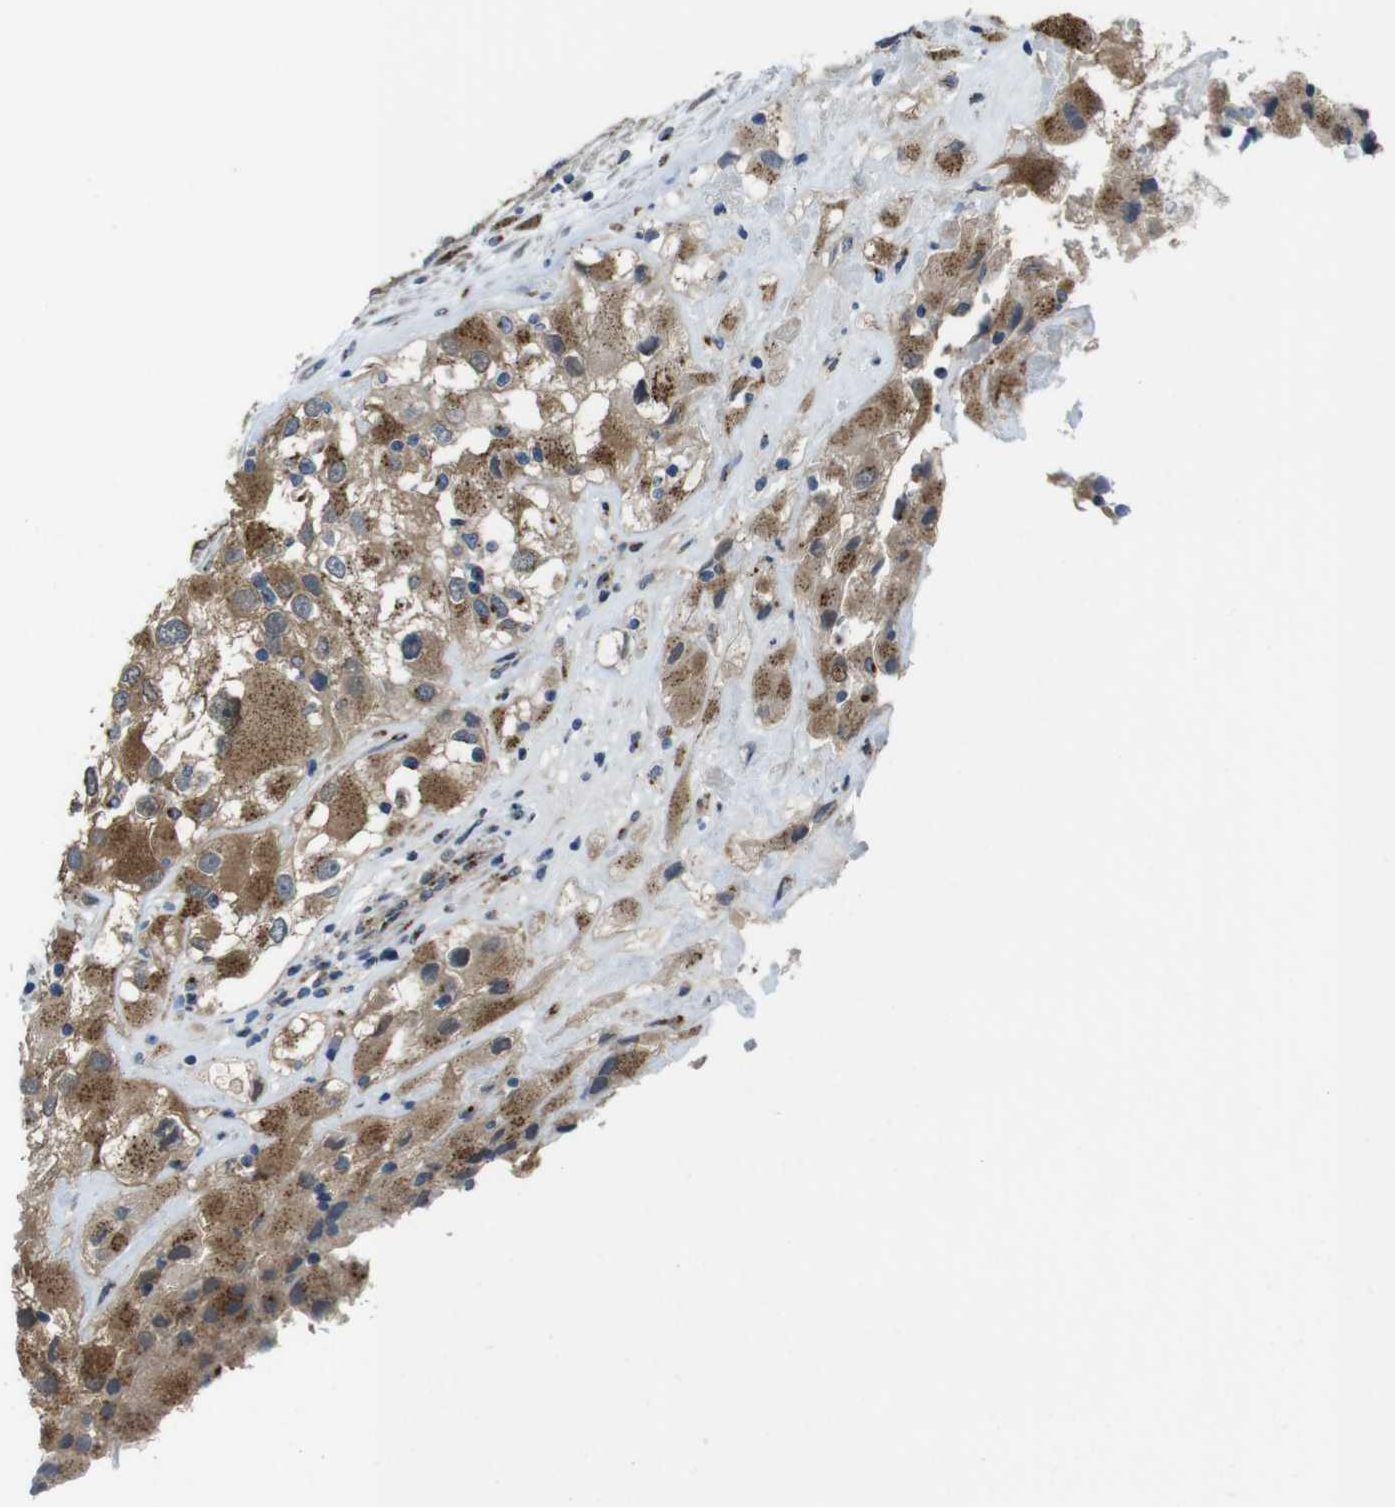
{"staining": {"intensity": "moderate", "quantity": ">75%", "location": "cytoplasmic/membranous"}, "tissue": "renal cancer", "cell_type": "Tumor cells", "image_type": "cancer", "snomed": [{"axis": "morphology", "description": "Adenocarcinoma, NOS"}, {"axis": "topography", "description": "Kidney"}], "caption": "Moderate cytoplasmic/membranous positivity for a protein is identified in about >75% of tumor cells of renal cancer using immunohistochemistry (IHC).", "gene": "RAB6A", "patient": {"sex": "female", "age": 52}}